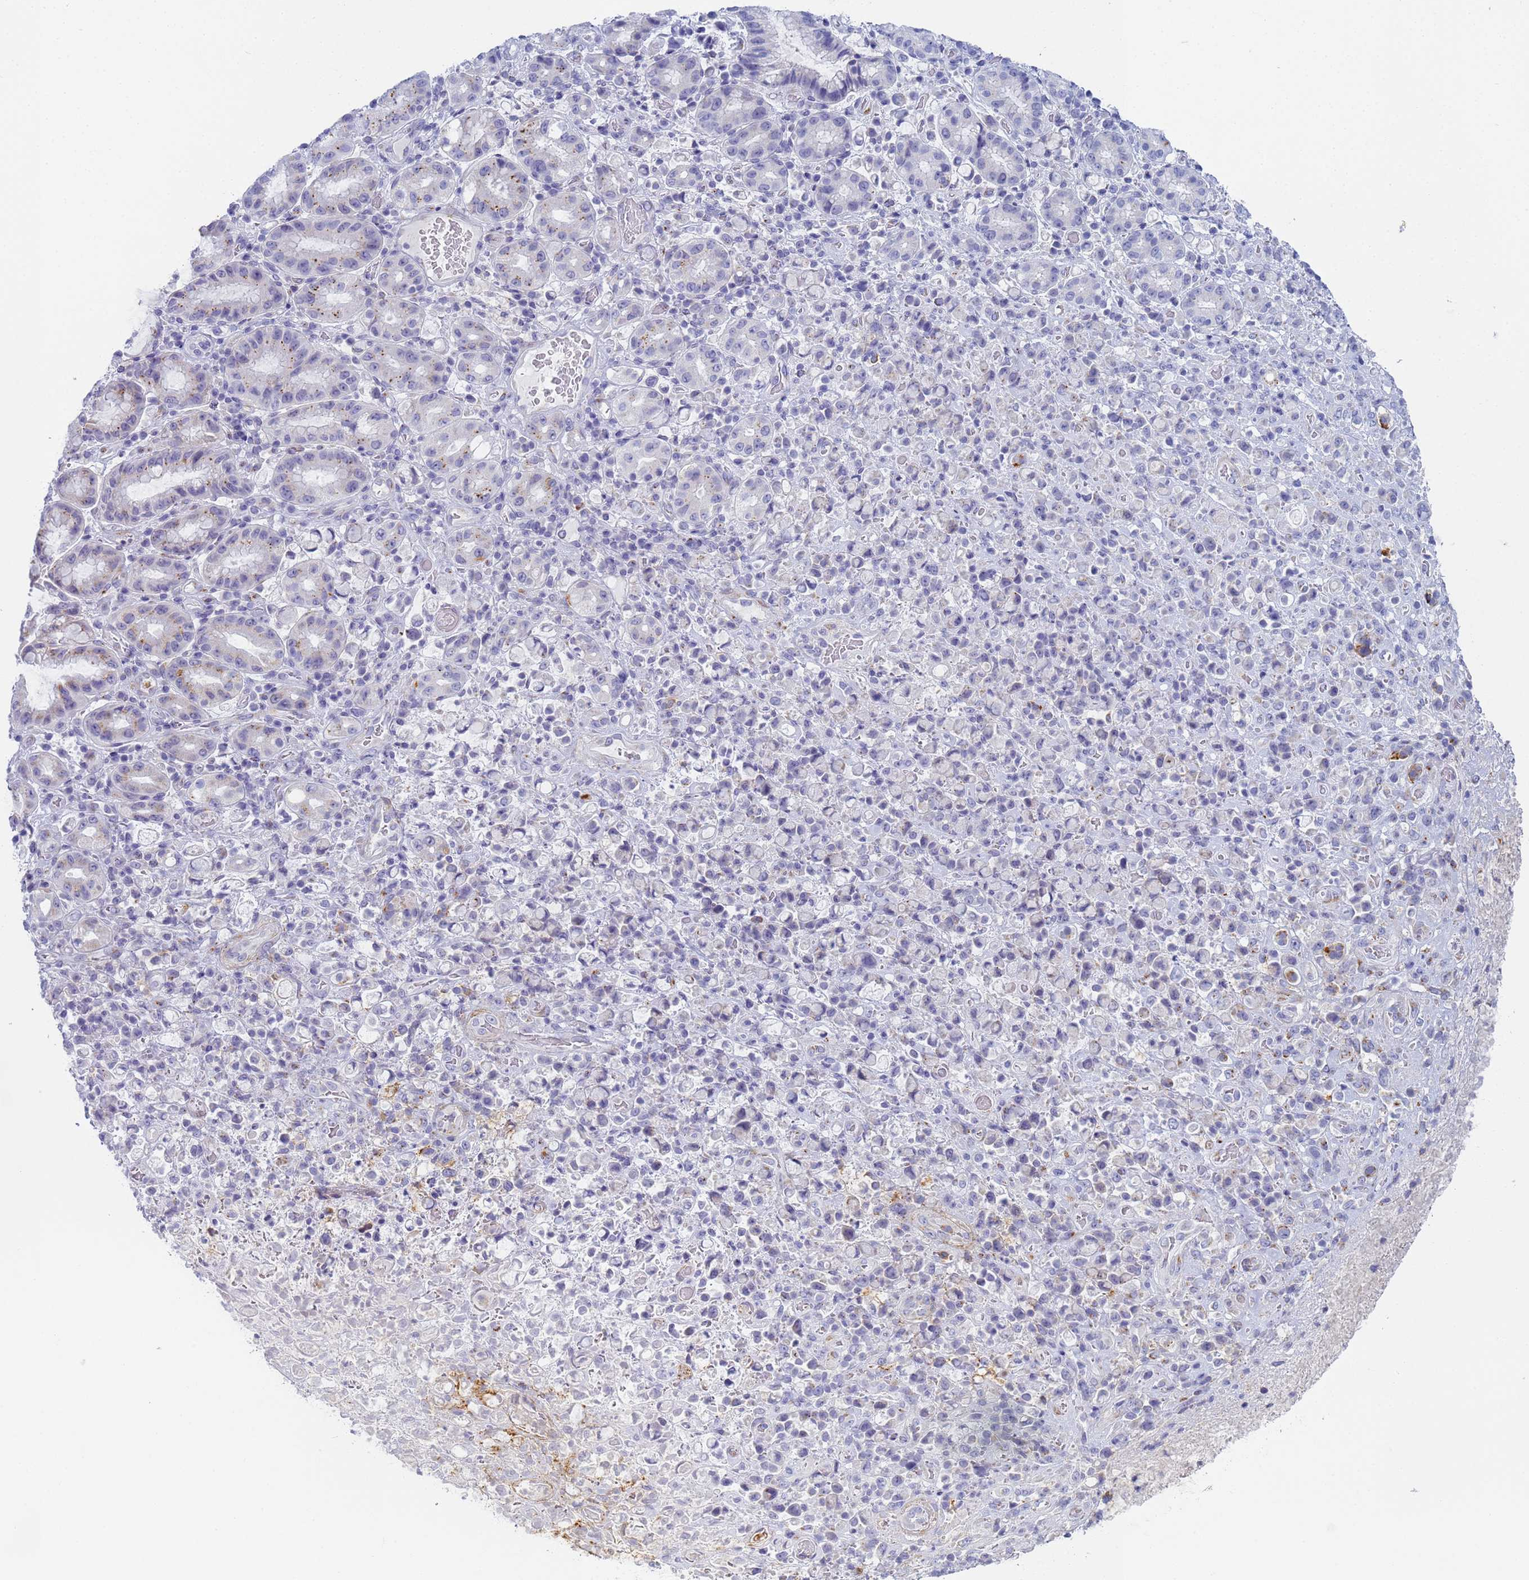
{"staining": {"intensity": "negative", "quantity": "none", "location": "none"}, "tissue": "stomach cancer", "cell_type": "Tumor cells", "image_type": "cancer", "snomed": [{"axis": "morphology", "description": "Normal tissue, NOS"}, {"axis": "morphology", "description": "Adenocarcinoma, NOS"}, {"axis": "topography", "description": "Stomach"}], "caption": "Immunohistochemistry photomicrograph of neoplastic tissue: stomach adenocarcinoma stained with DAB displays no significant protein expression in tumor cells. (DAB (3,3'-diaminobenzidine) immunohistochemistry (IHC) with hematoxylin counter stain).", "gene": "CR1", "patient": {"sex": "female", "age": 79}}